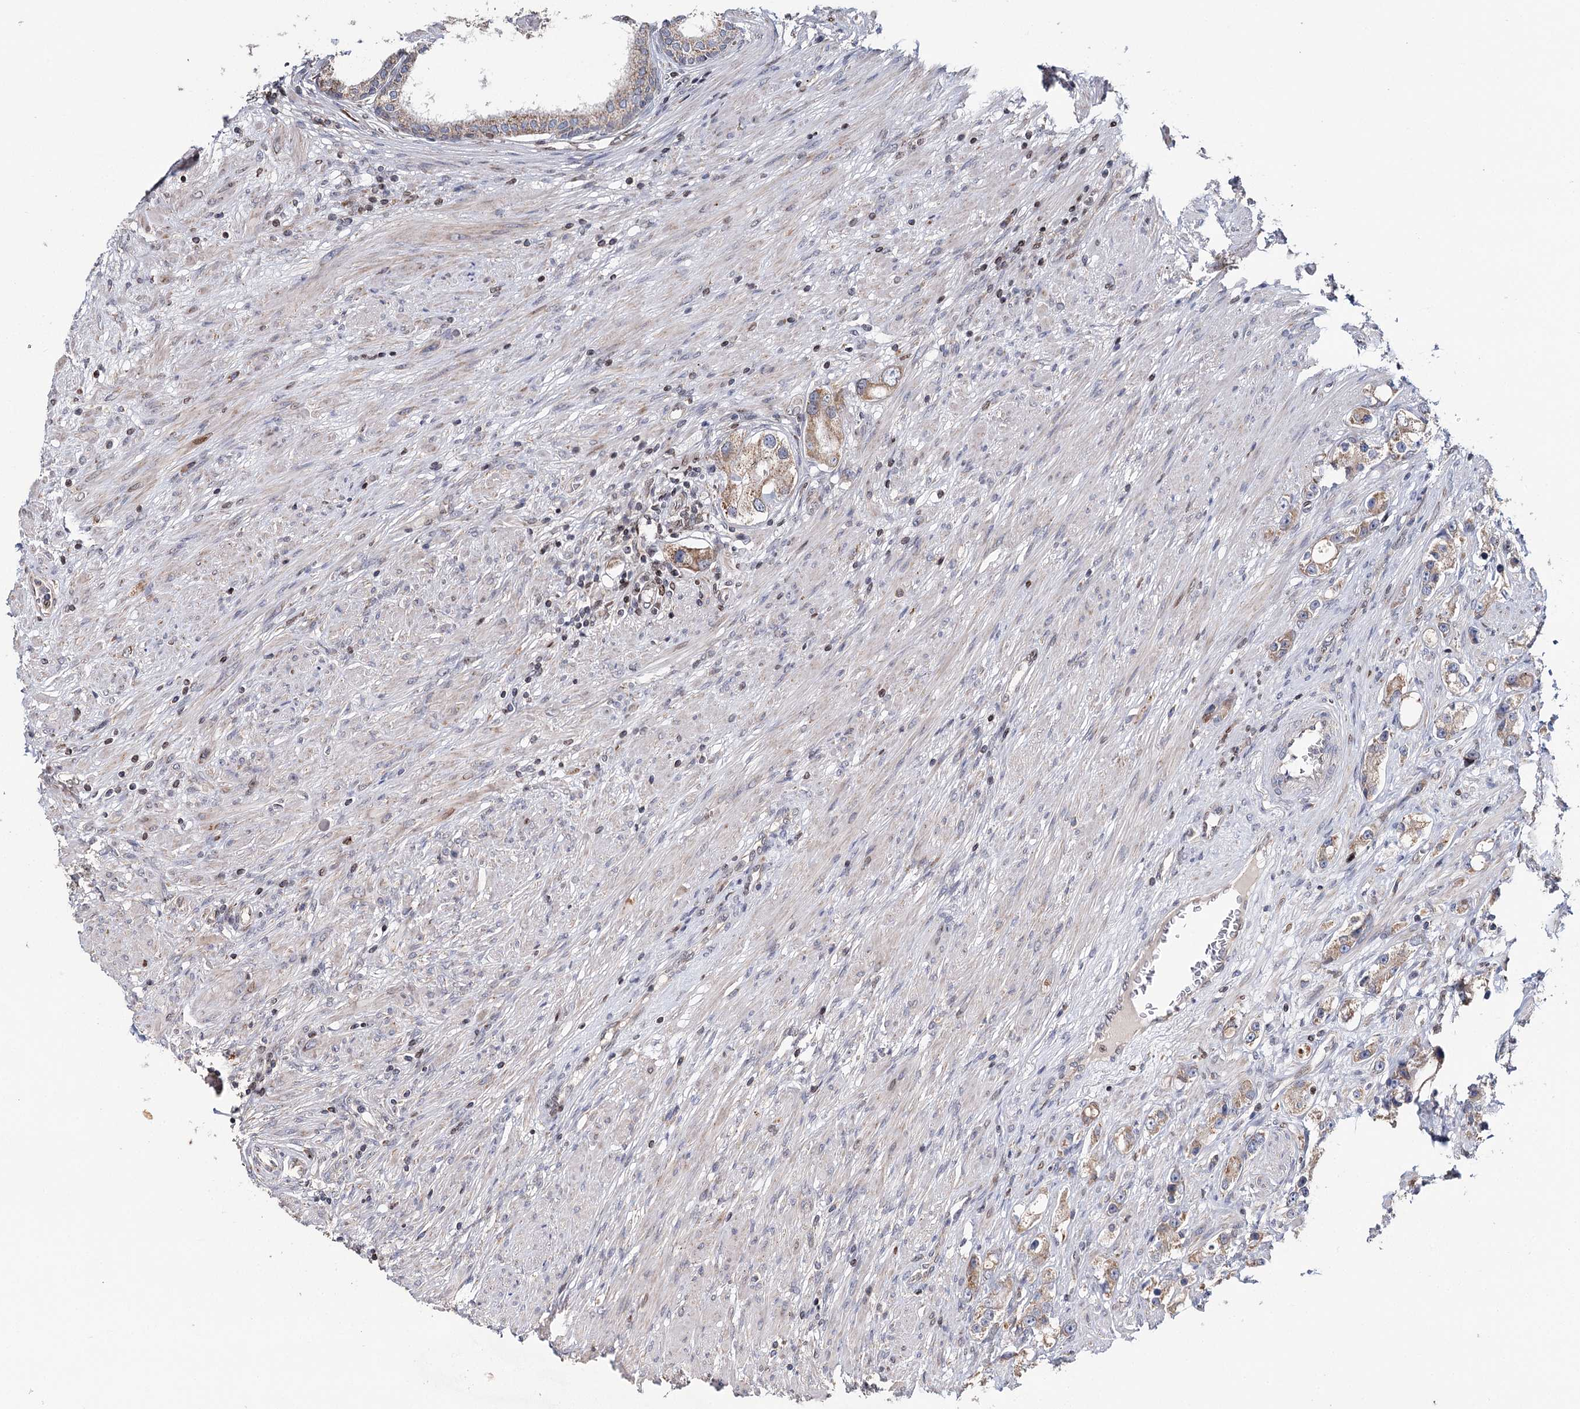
{"staining": {"intensity": "moderate", "quantity": ">75%", "location": "cytoplasmic/membranous"}, "tissue": "prostate cancer", "cell_type": "Tumor cells", "image_type": "cancer", "snomed": [{"axis": "morphology", "description": "Adenocarcinoma, High grade"}, {"axis": "topography", "description": "Prostate"}], "caption": "Immunohistochemical staining of human prostate adenocarcinoma (high-grade) exhibits medium levels of moderate cytoplasmic/membranous staining in approximately >75% of tumor cells.", "gene": "CFAP46", "patient": {"sex": "male", "age": 63}}